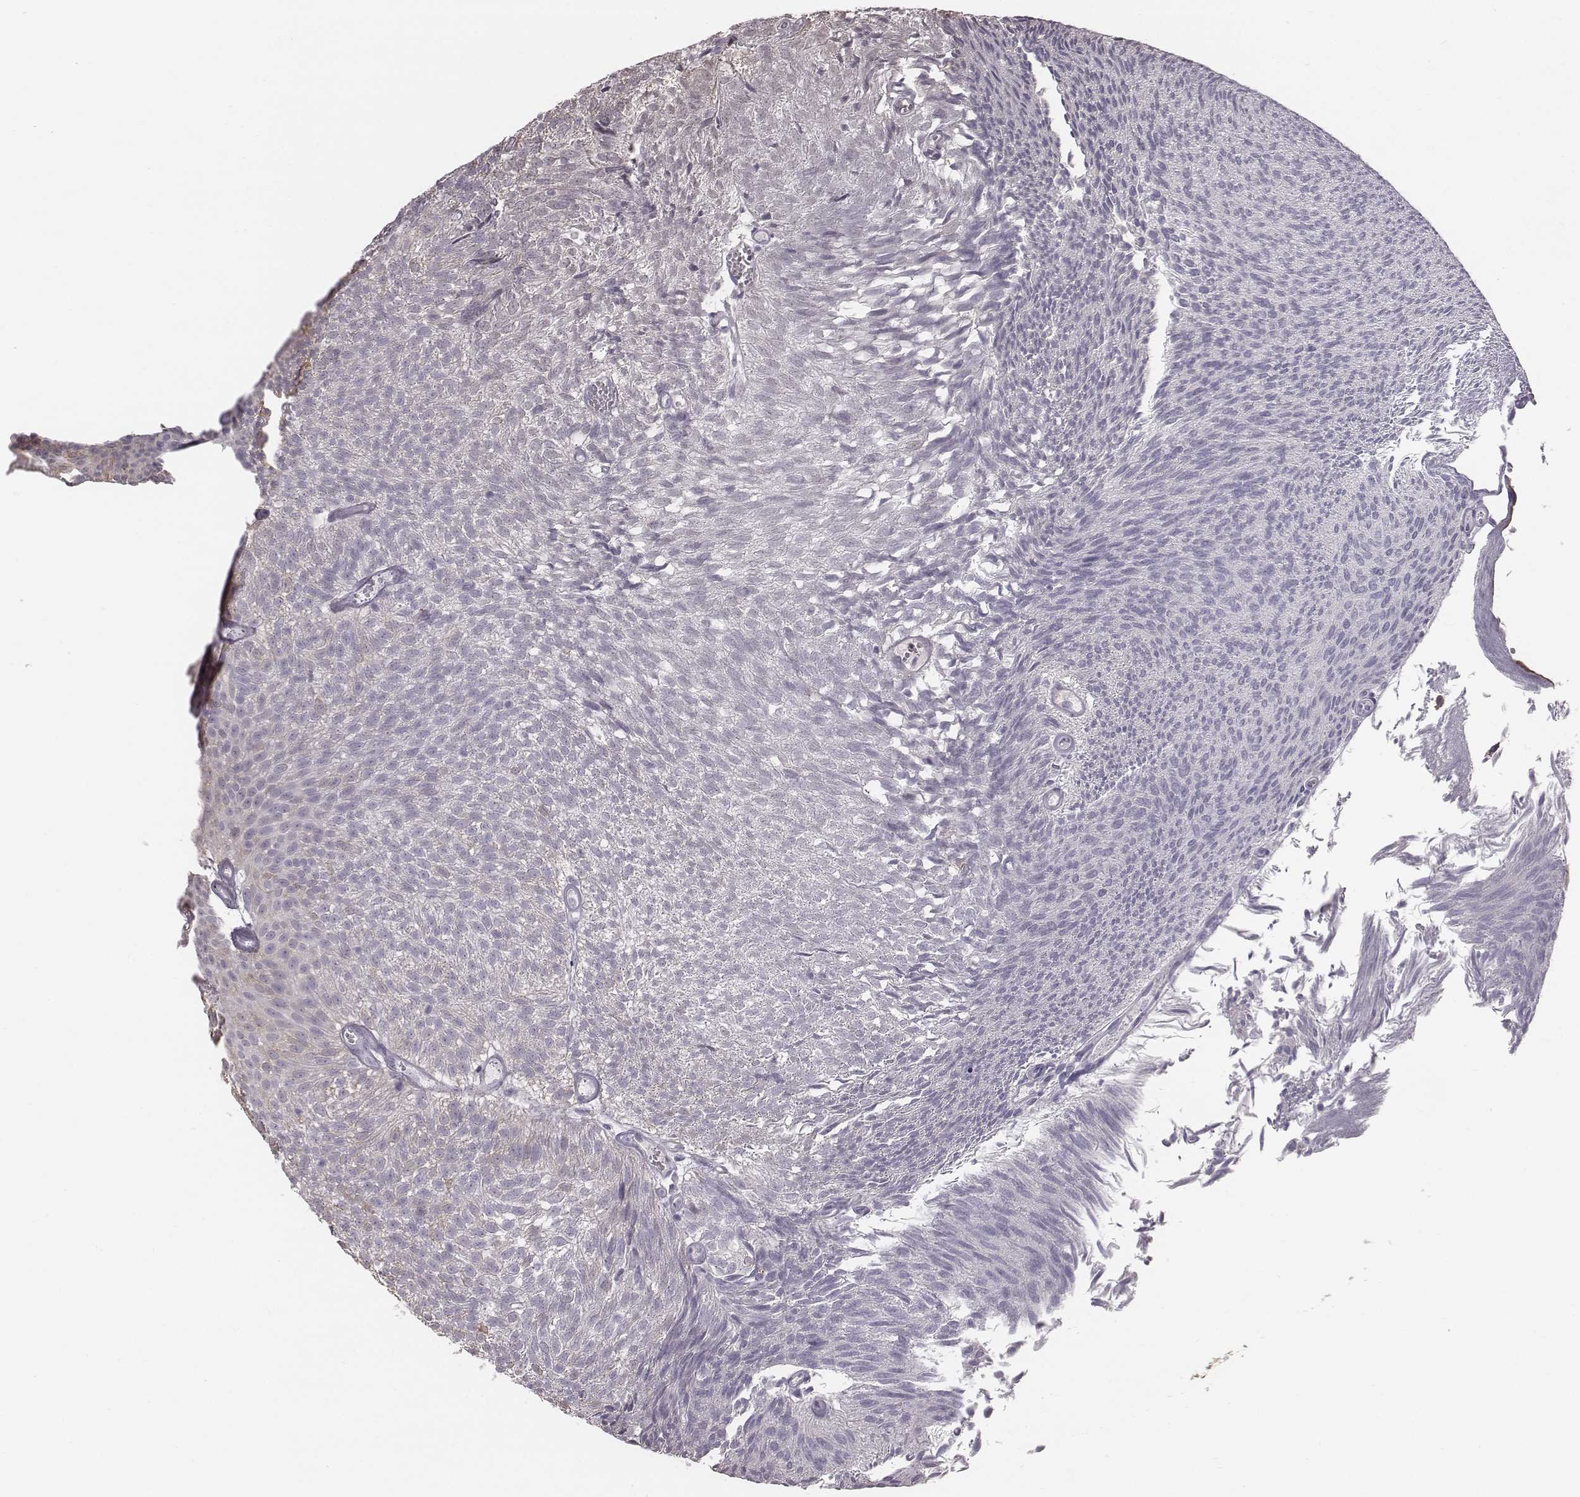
{"staining": {"intensity": "weak", "quantity": "<25%", "location": "cytoplasmic/membranous"}, "tissue": "urothelial cancer", "cell_type": "Tumor cells", "image_type": "cancer", "snomed": [{"axis": "morphology", "description": "Urothelial carcinoma, Low grade"}, {"axis": "topography", "description": "Urinary bladder"}], "caption": "Tumor cells are negative for protein expression in human urothelial cancer.", "gene": "C6orf58", "patient": {"sex": "male", "age": 77}}